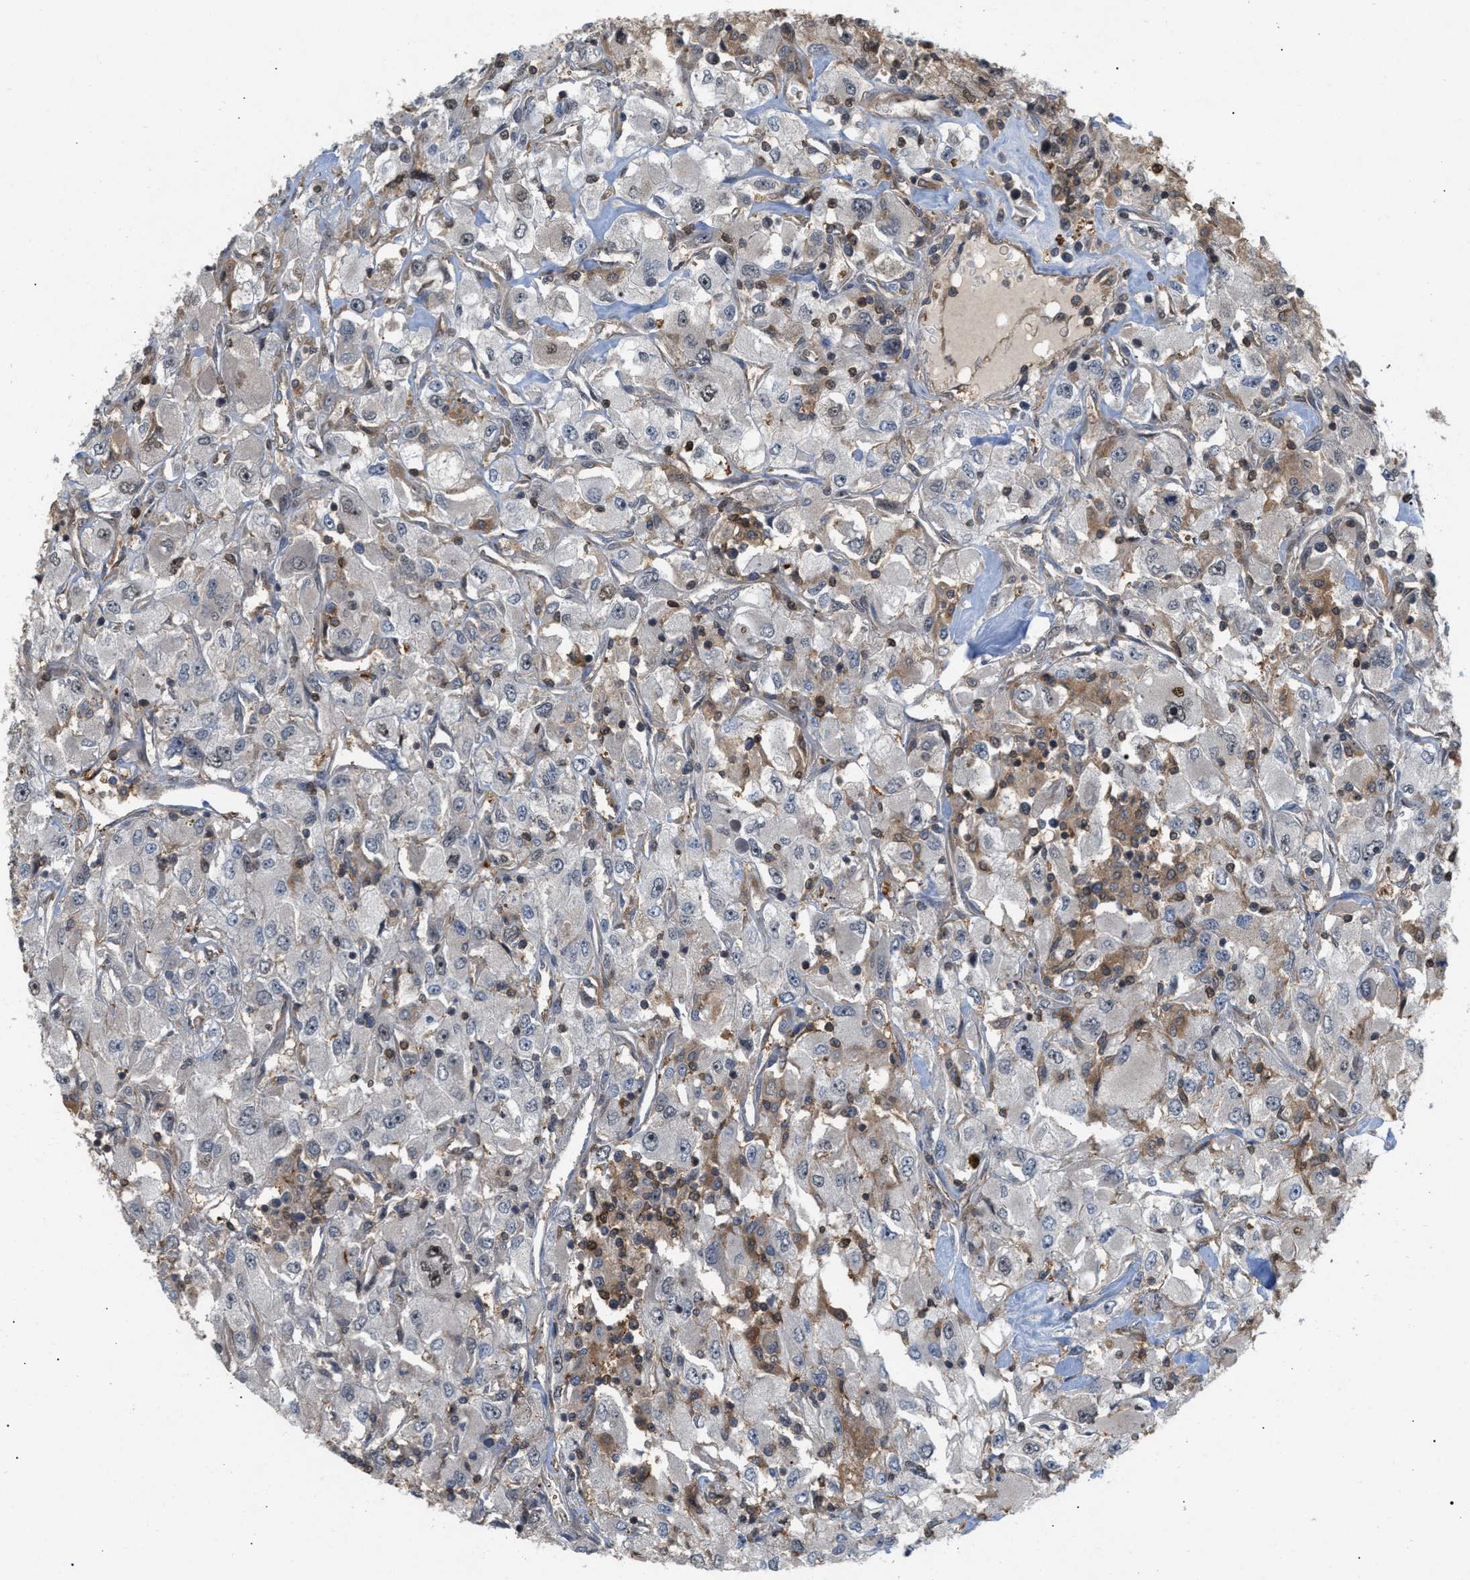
{"staining": {"intensity": "negative", "quantity": "none", "location": "none"}, "tissue": "renal cancer", "cell_type": "Tumor cells", "image_type": "cancer", "snomed": [{"axis": "morphology", "description": "Adenocarcinoma, NOS"}, {"axis": "topography", "description": "Kidney"}], "caption": "Tumor cells are negative for protein expression in human renal cancer.", "gene": "GLOD4", "patient": {"sex": "female", "age": 52}}